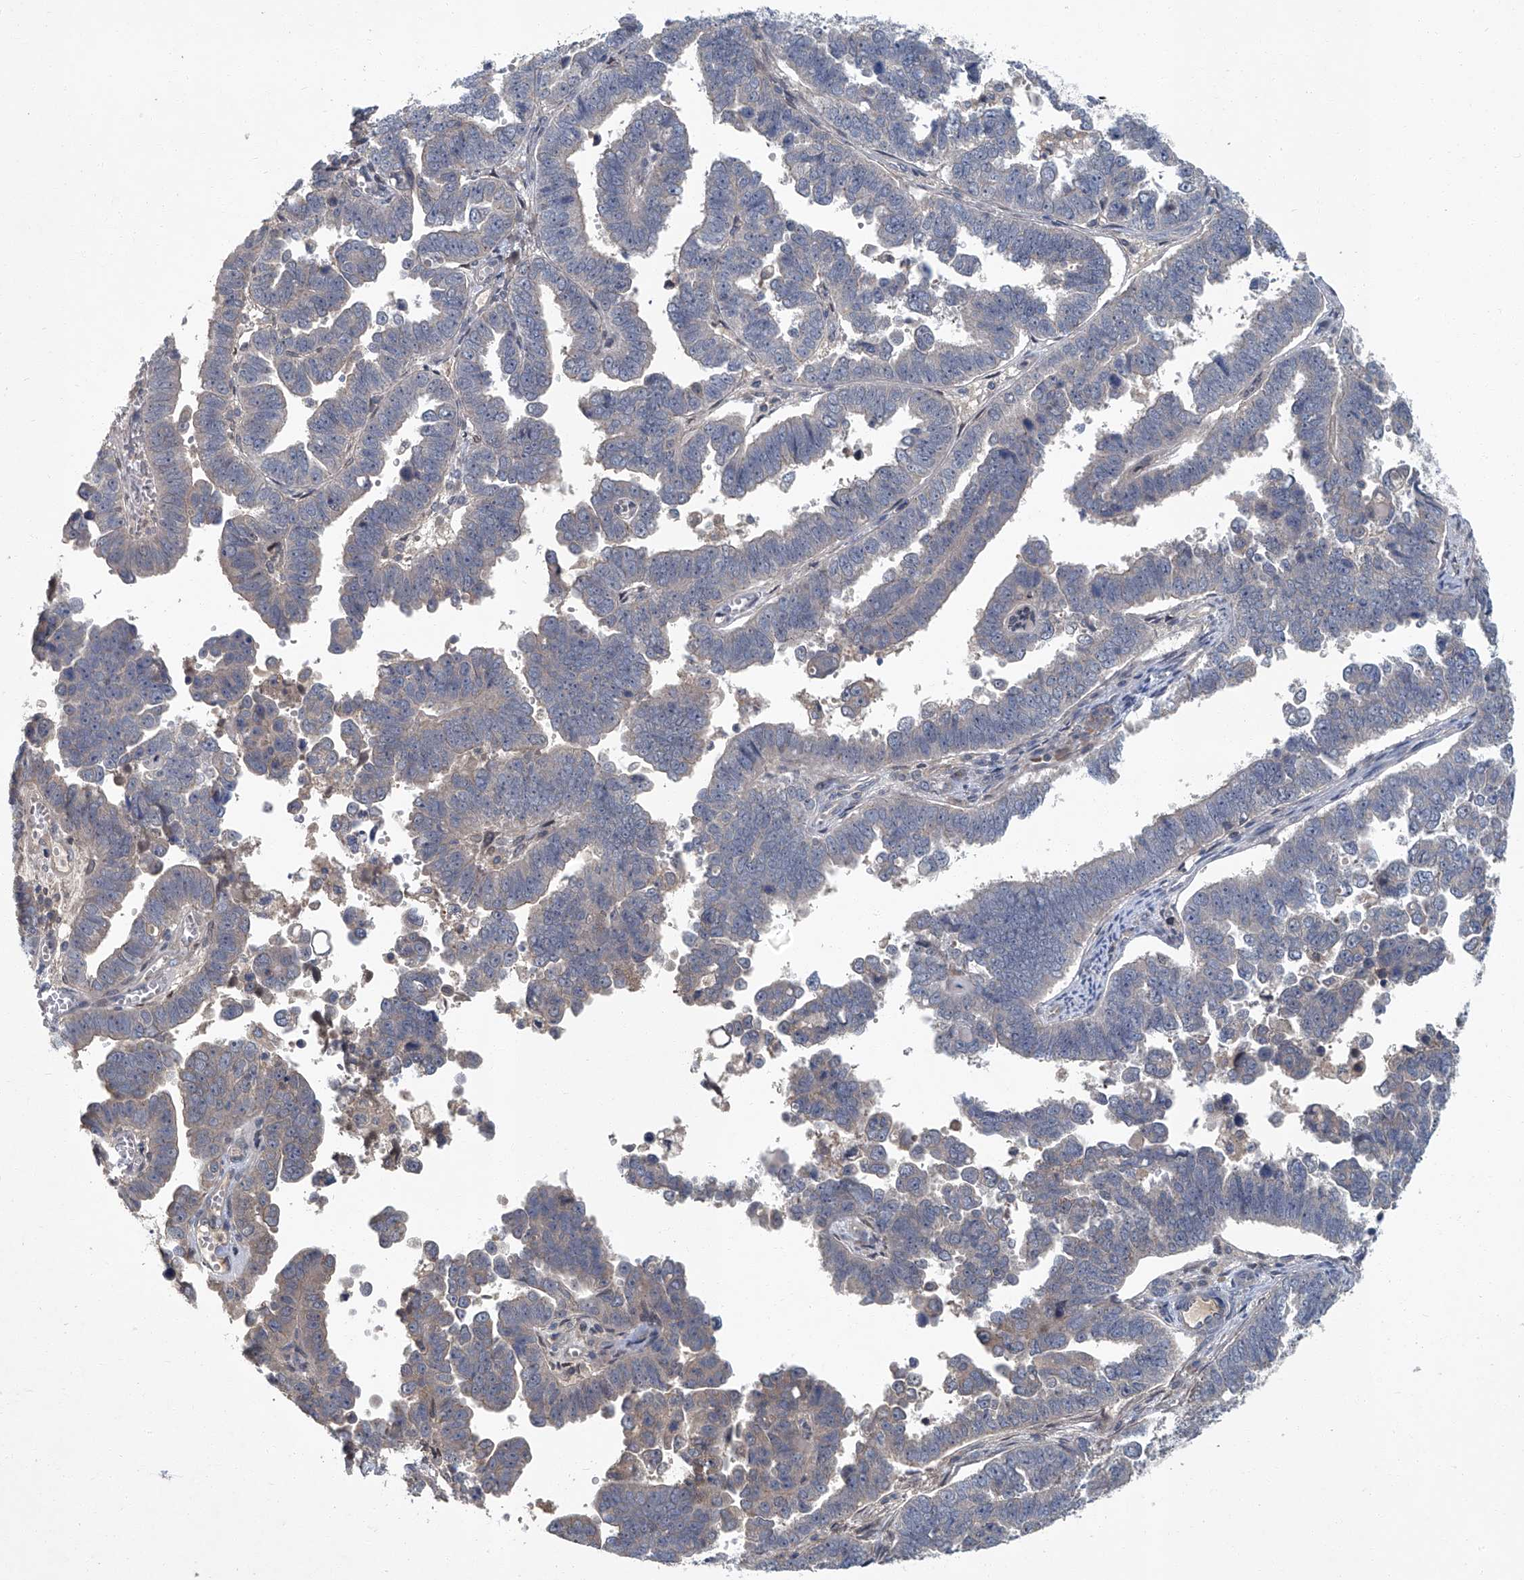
{"staining": {"intensity": "negative", "quantity": "none", "location": "none"}, "tissue": "endometrial cancer", "cell_type": "Tumor cells", "image_type": "cancer", "snomed": [{"axis": "morphology", "description": "Adenocarcinoma, NOS"}, {"axis": "topography", "description": "Endometrium"}], "caption": "DAB immunohistochemical staining of endometrial cancer displays no significant positivity in tumor cells.", "gene": "ANKRD34A", "patient": {"sex": "female", "age": 75}}